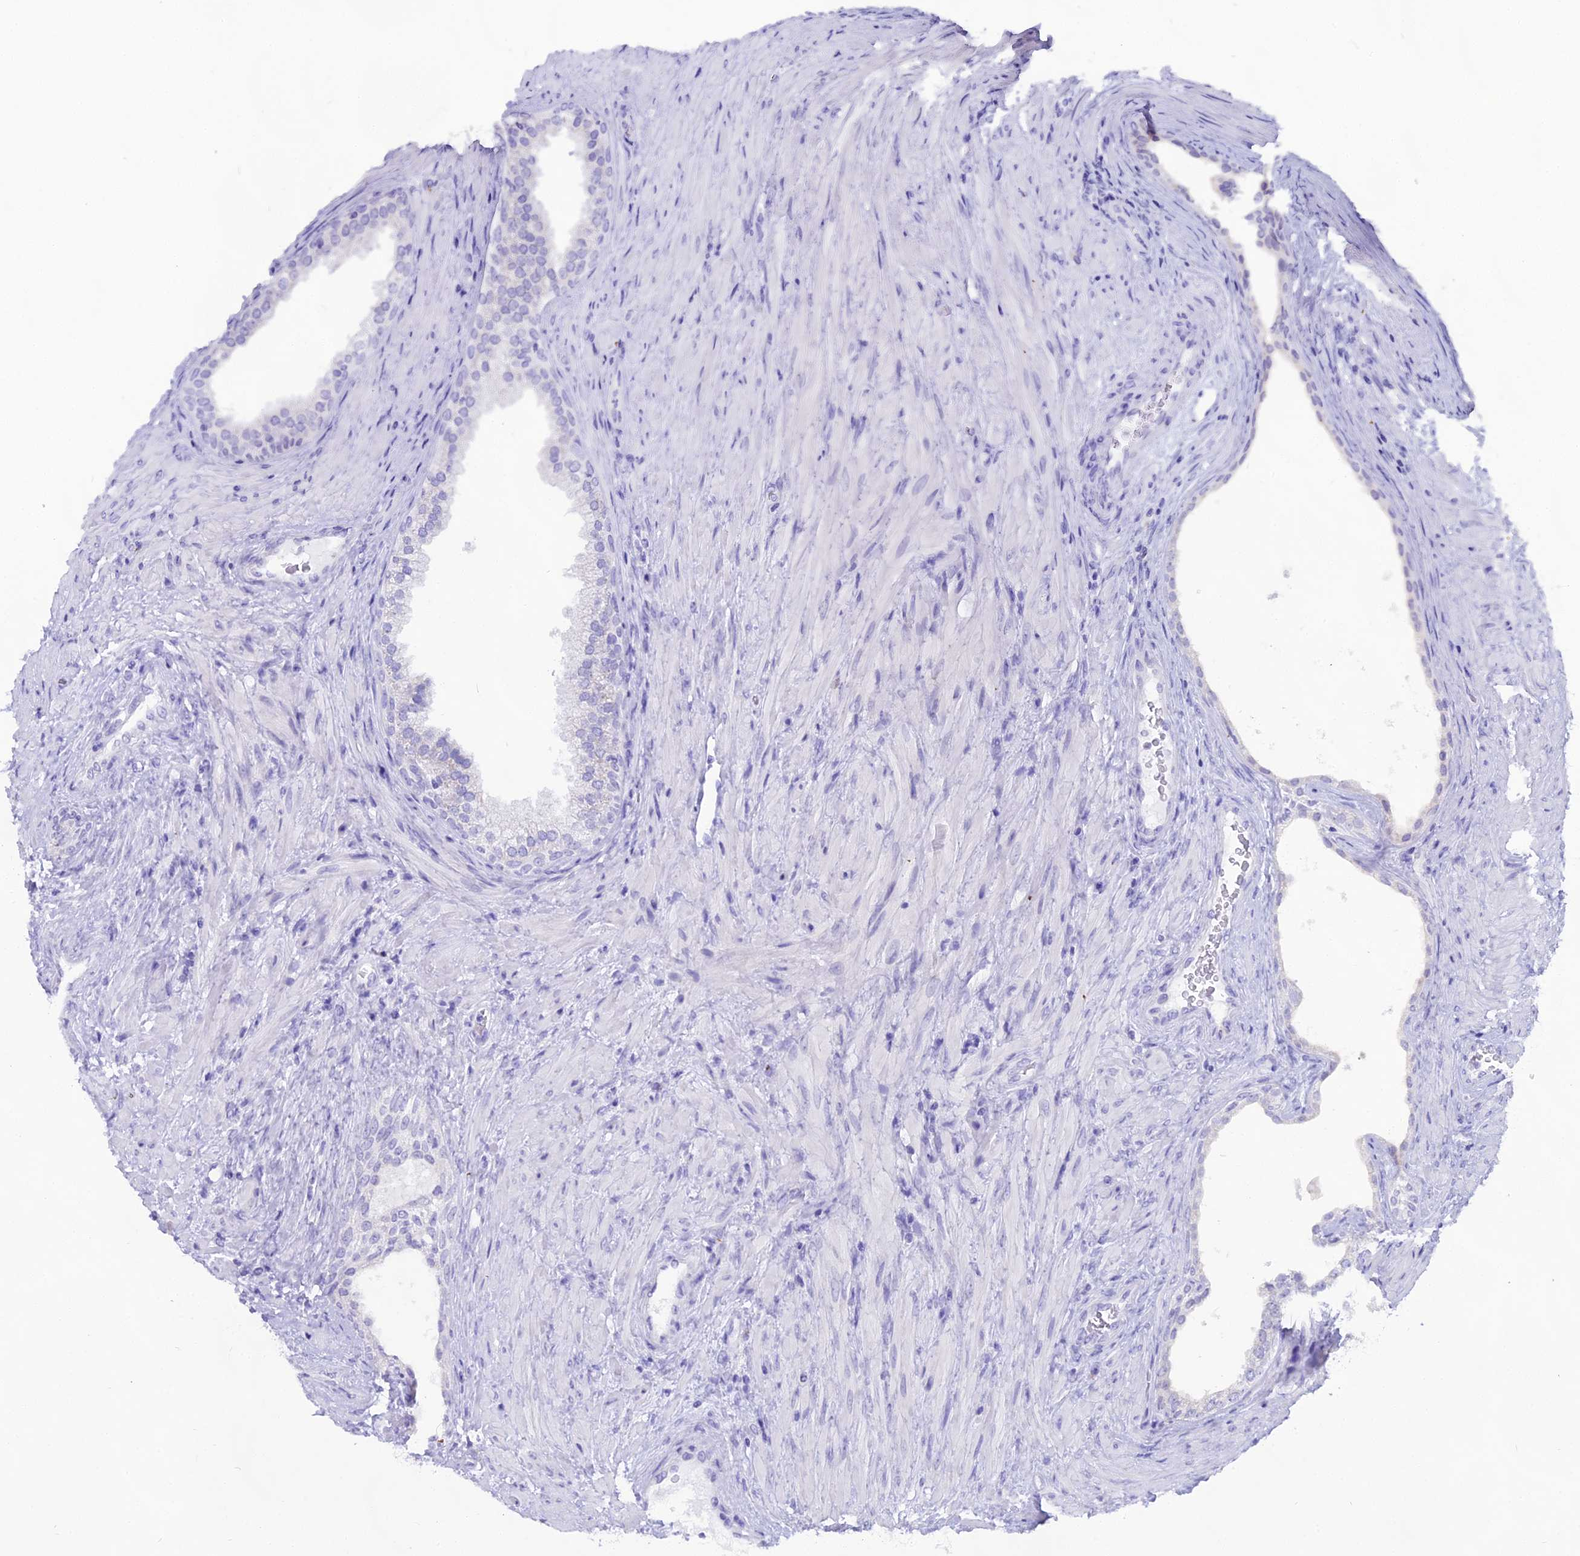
{"staining": {"intensity": "moderate", "quantity": "<25%", "location": "cytoplasmic/membranous"}, "tissue": "prostate", "cell_type": "Glandular cells", "image_type": "normal", "snomed": [{"axis": "morphology", "description": "Normal tissue, NOS"}, {"axis": "topography", "description": "Prostate"}], "caption": "Immunohistochemistry (IHC) (DAB (3,3'-diaminobenzidine)) staining of normal prostate reveals moderate cytoplasmic/membranous protein expression in about <25% of glandular cells.", "gene": "CGB1", "patient": {"sex": "male", "age": 76}}